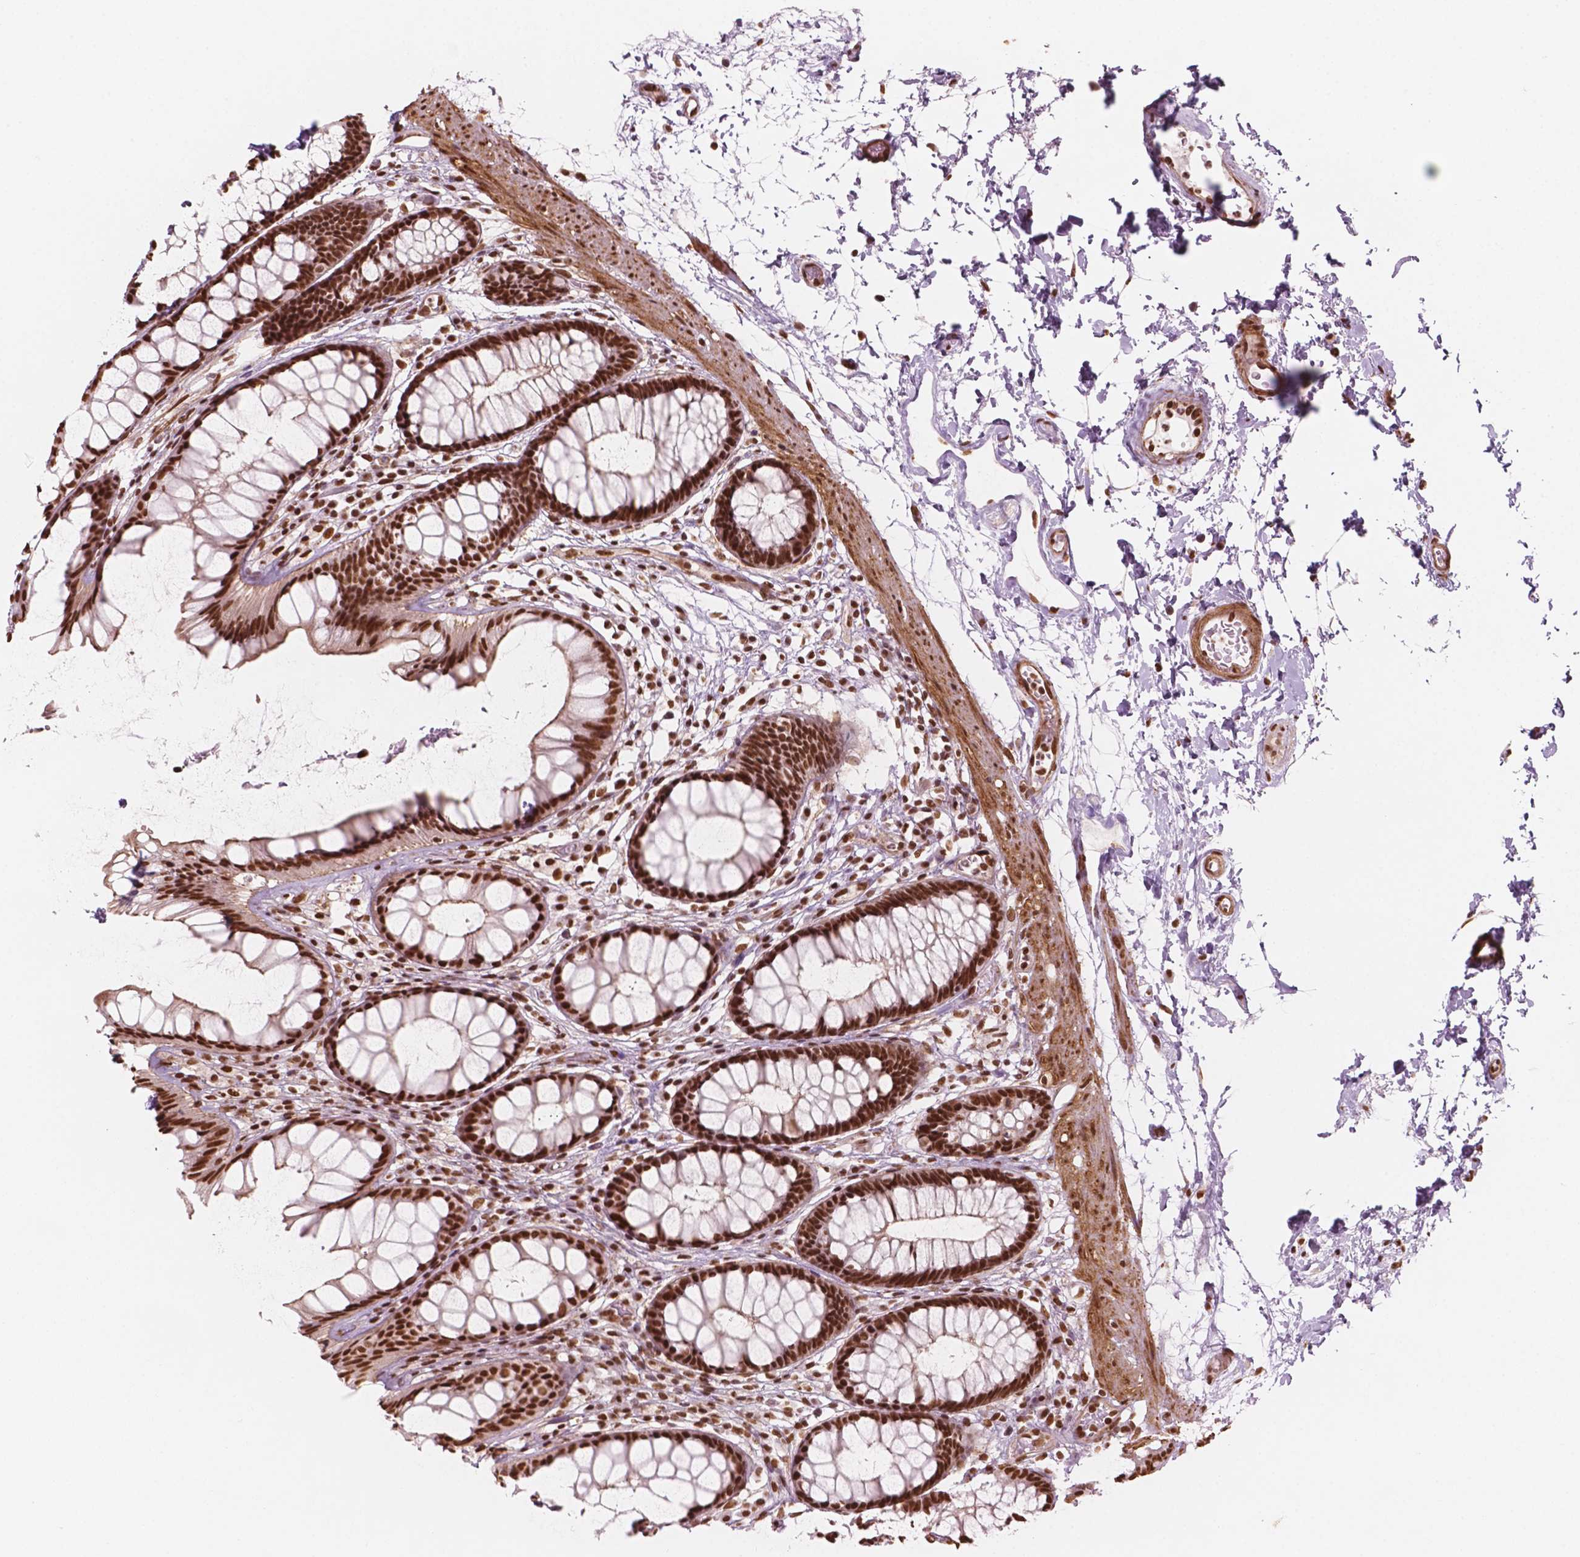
{"staining": {"intensity": "strong", "quantity": ">75%", "location": "nuclear"}, "tissue": "rectum", "cell_type": "Glandular cells", "image_type": "normal", "snomed": [{"axis": "morphology", "description": "Normal tissue, NOS"}, {"axis": "topography", "description": "Rectum"}], "caption": "Immunohistochemical staining of benign rectum exhibits strong nuclear protein expression in approximately >75% of glandular cells. The staining is performed using DAB (3,3'-diaminobenzidine) brown chromogen to label protein expression. The nuclei are counter-stained blue using hematoxylin.", "gene": "GTF3C5", "patient": {"sex": "male", "age": 72}}